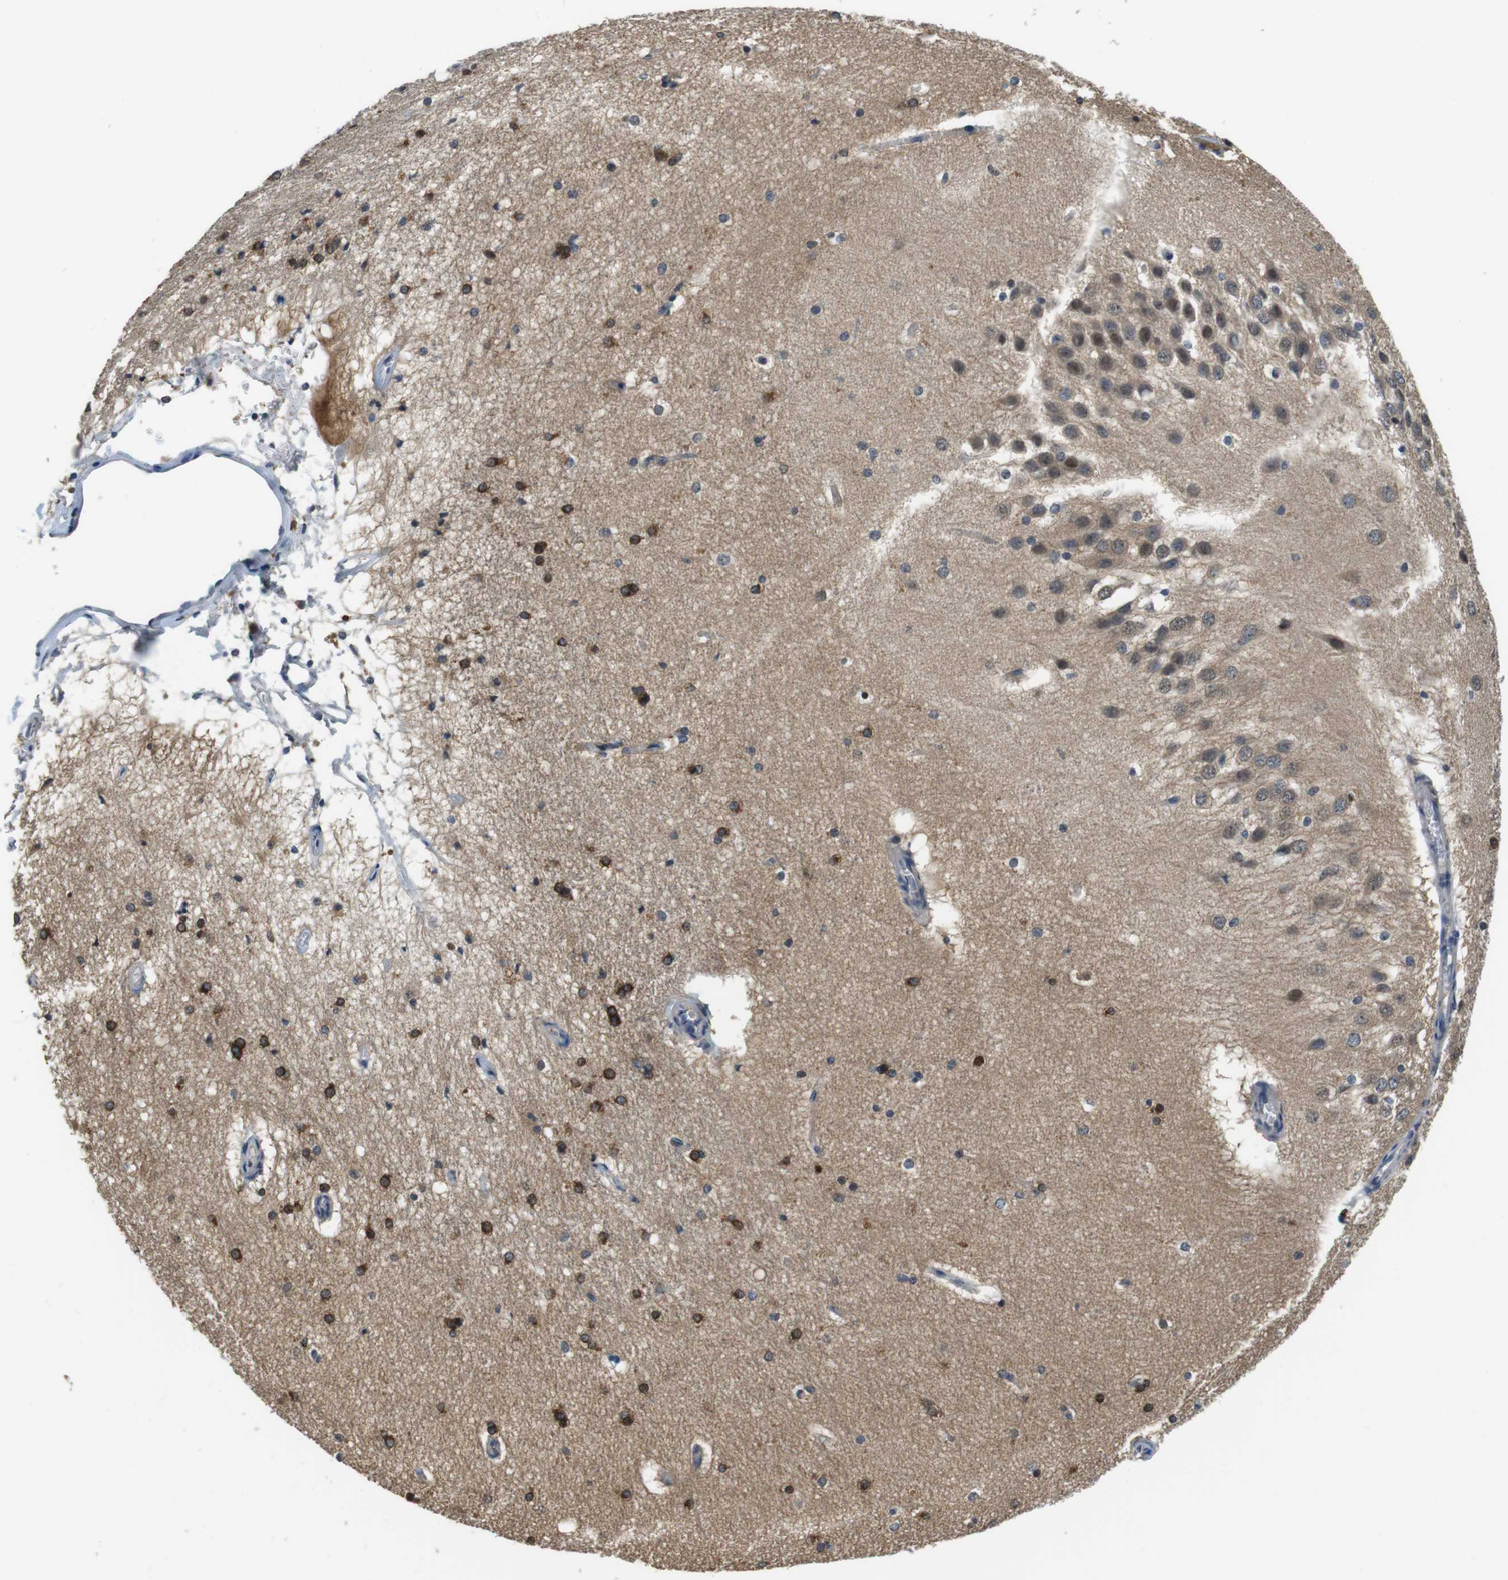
{"staining": {"intensity": "strong", "quantity": "25%-75%", "location": "cytoplasmic/membranous,nuclear"}, "tissue": "hippocampus", "cell_type": "Glial cells", "image_type": "normal", "snomed": [{"axis": "morphology", "description": "Normal tissue, NOS"}, {"axis": "topography", "description": "Hippocampus"}], "caption": "Benign hippocampus shows strong cytoplasmic/membranous,nuclear positivity in approximately 25%-75% of glial cells, visualized by immunohistochemistry. (IHC, brightfield microscopy, high magnification).", "gene": "CD163L1", "patient": {"sex": "female", "age": 19}}